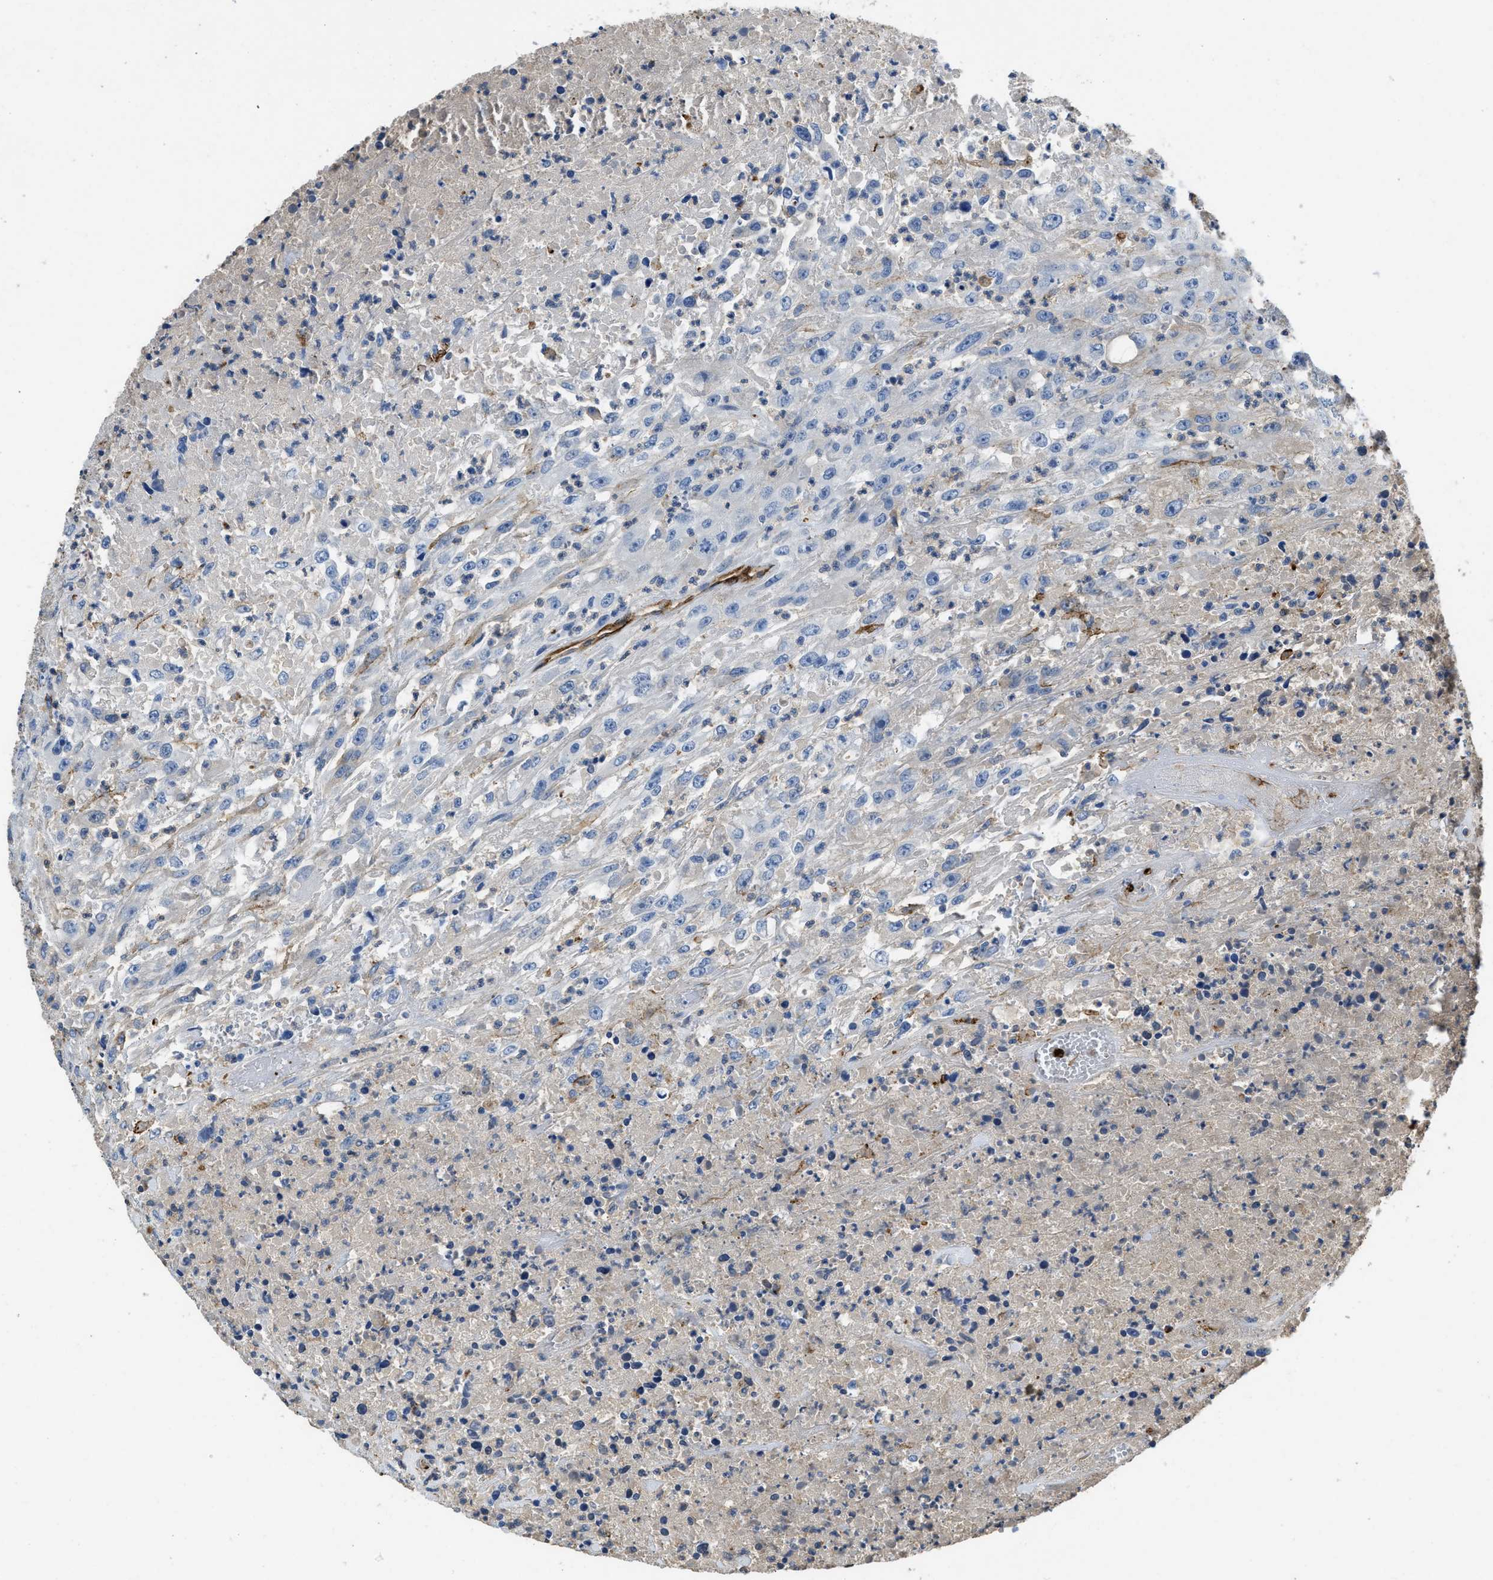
{"staining": {"intensity": "negative", "quantity": "none", "location": "none"}, "tissue": "urothelial cancer", "cell_type": "Tumor cells", "image_type": "cancer", "snomed": [{"axis": "morphology", "description": "Urothelial carcinoma, High grade"}, {"axis": "topography", "description": "Urinary bladder"}], "caption": "Photomicrograph shows no significant protein staining in tumor cells of urothelial cancer.", "gene": "SPEG", "patient": {"sex": "male", "age": 46}}